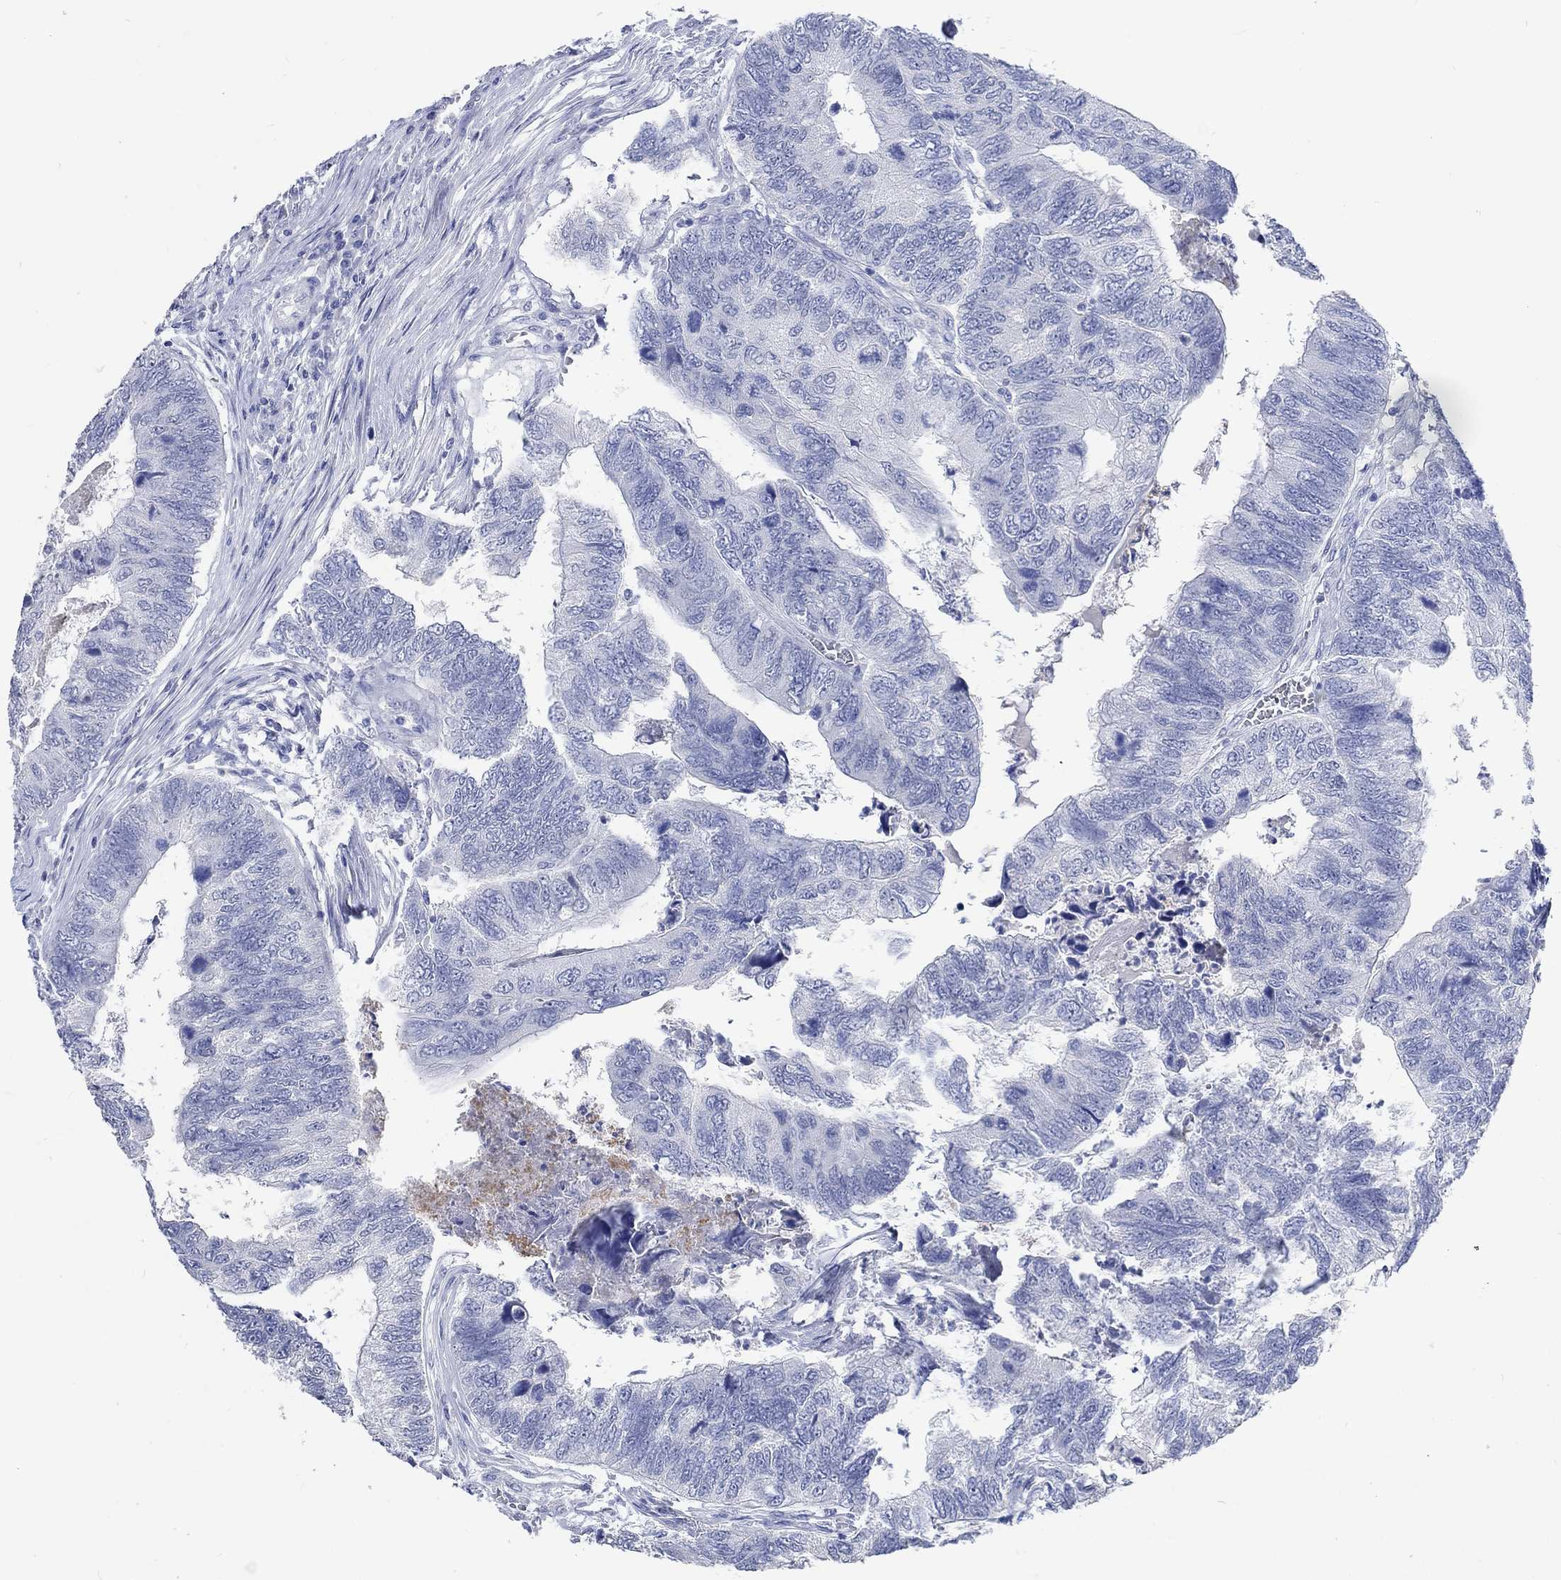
{"staining": {"intensity": "negative", "quantity": "none", "location": "none"}, "tissue": "colorectal cancer", "cell_type": "Tumor cells", "image_type": "cancer", "snomed": [{"axis": "morphology", "description": "Adenocarcinoma, NOS"}, {"axis": "topography", "description": "Colon"}], "caption": "An IHC image of adenocarcinoma (colorectal) is shown. There is no staining in tumor cells of adenocarcinoma (colorectal).", "gene": "C4orf47", "patient": {"sex": "female", "age": 67}}